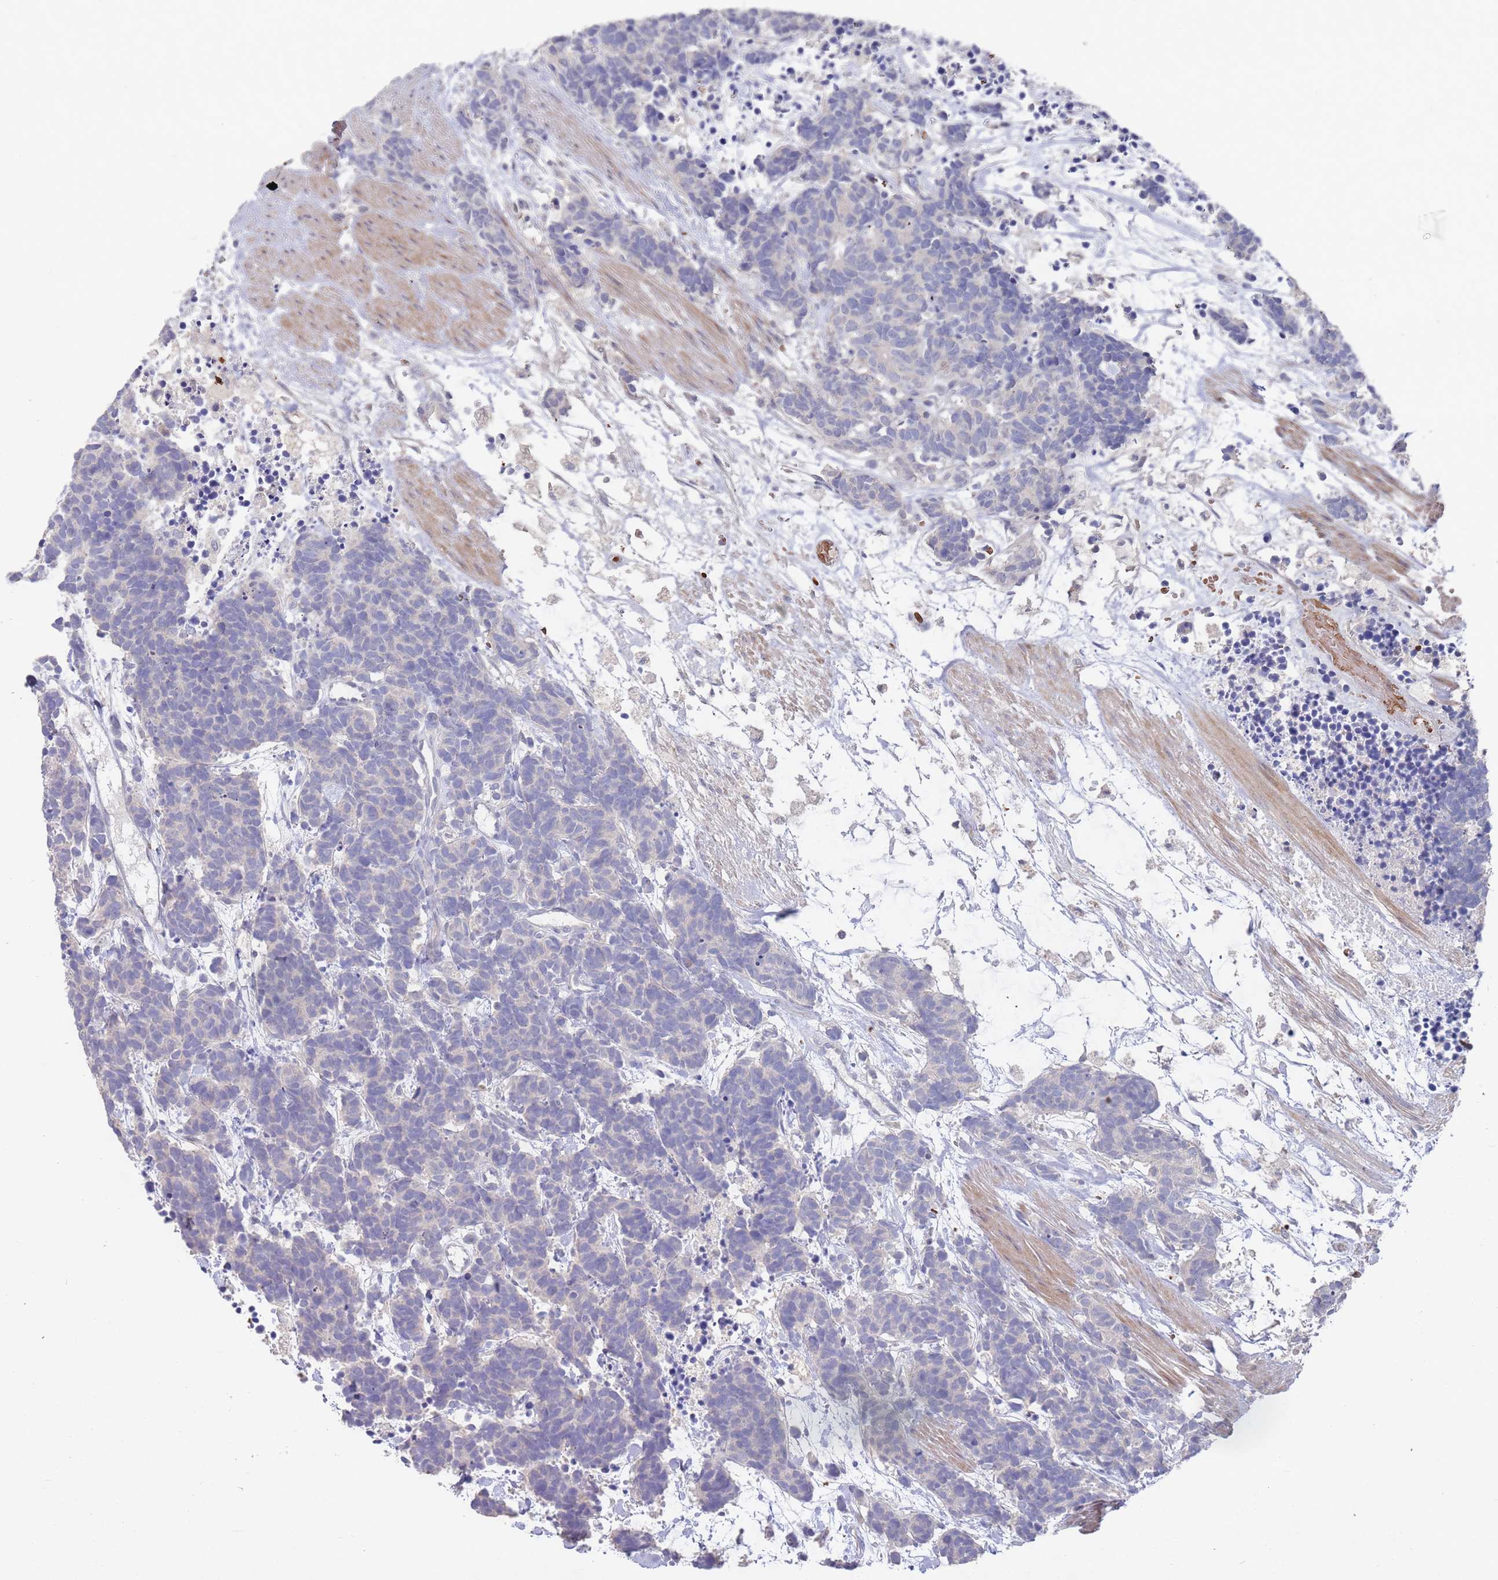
{"staining": {"intensity": "negative", "quantity": "none", "location": "none"}, "tissue": "carcinoid", "cell_type": "Tumor cells", "image_type": "cancer", "snomed": [{"axis": "morphology", "description": "Carcinoma, NOS"}, {"axis": "morphology", "description": "Carcinoid, malignant, NOS"}, {"axis": "topography", "description": "Prostate"}], "caption": "A high-resolution micrograph shows IHC staining of carcinoid, which demonstrates no significant positivity in tumor cells. (DAB IHC, high magnification).", "gene": "LACC1", "patient": {"sex": "male", "age": 57}}